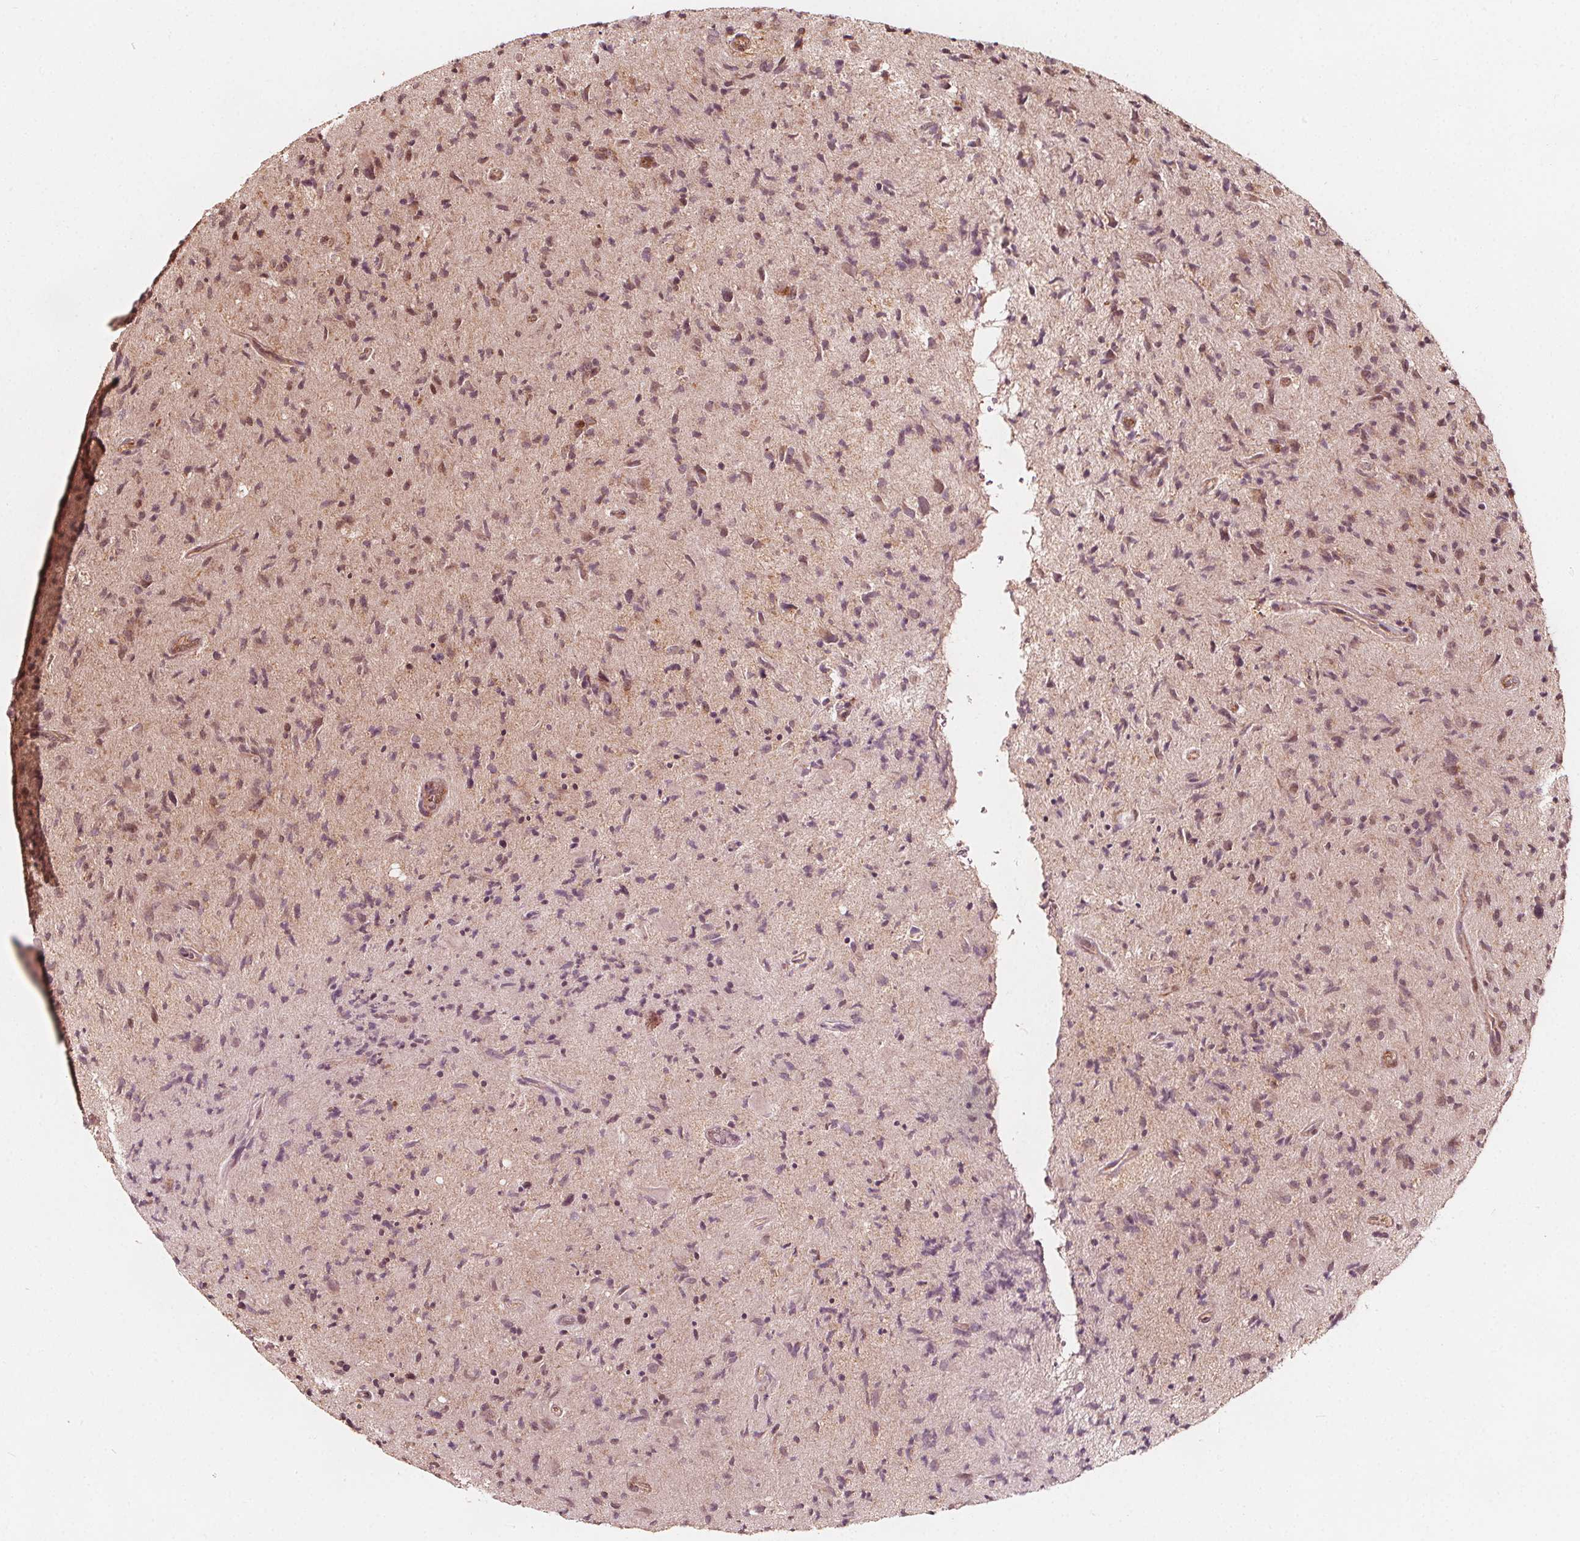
{"staining": {"intensity": "negative", "quantity": "none", "location": "none"}, "tissue": "glioma", "cell_type": "Tumor cells", "image_type": "cancer", "snomed": [{"axis": "morphology", "description": "Glioma, malignant, High grade"}, {"axis": "topography", "description": "Brain"}], "caption": "Immunohistochemical staining of human glioma demonstrates no significant positivity in tumor cells.", "gene": "AIP", "patient": {"sex": "male", "age": 54}}